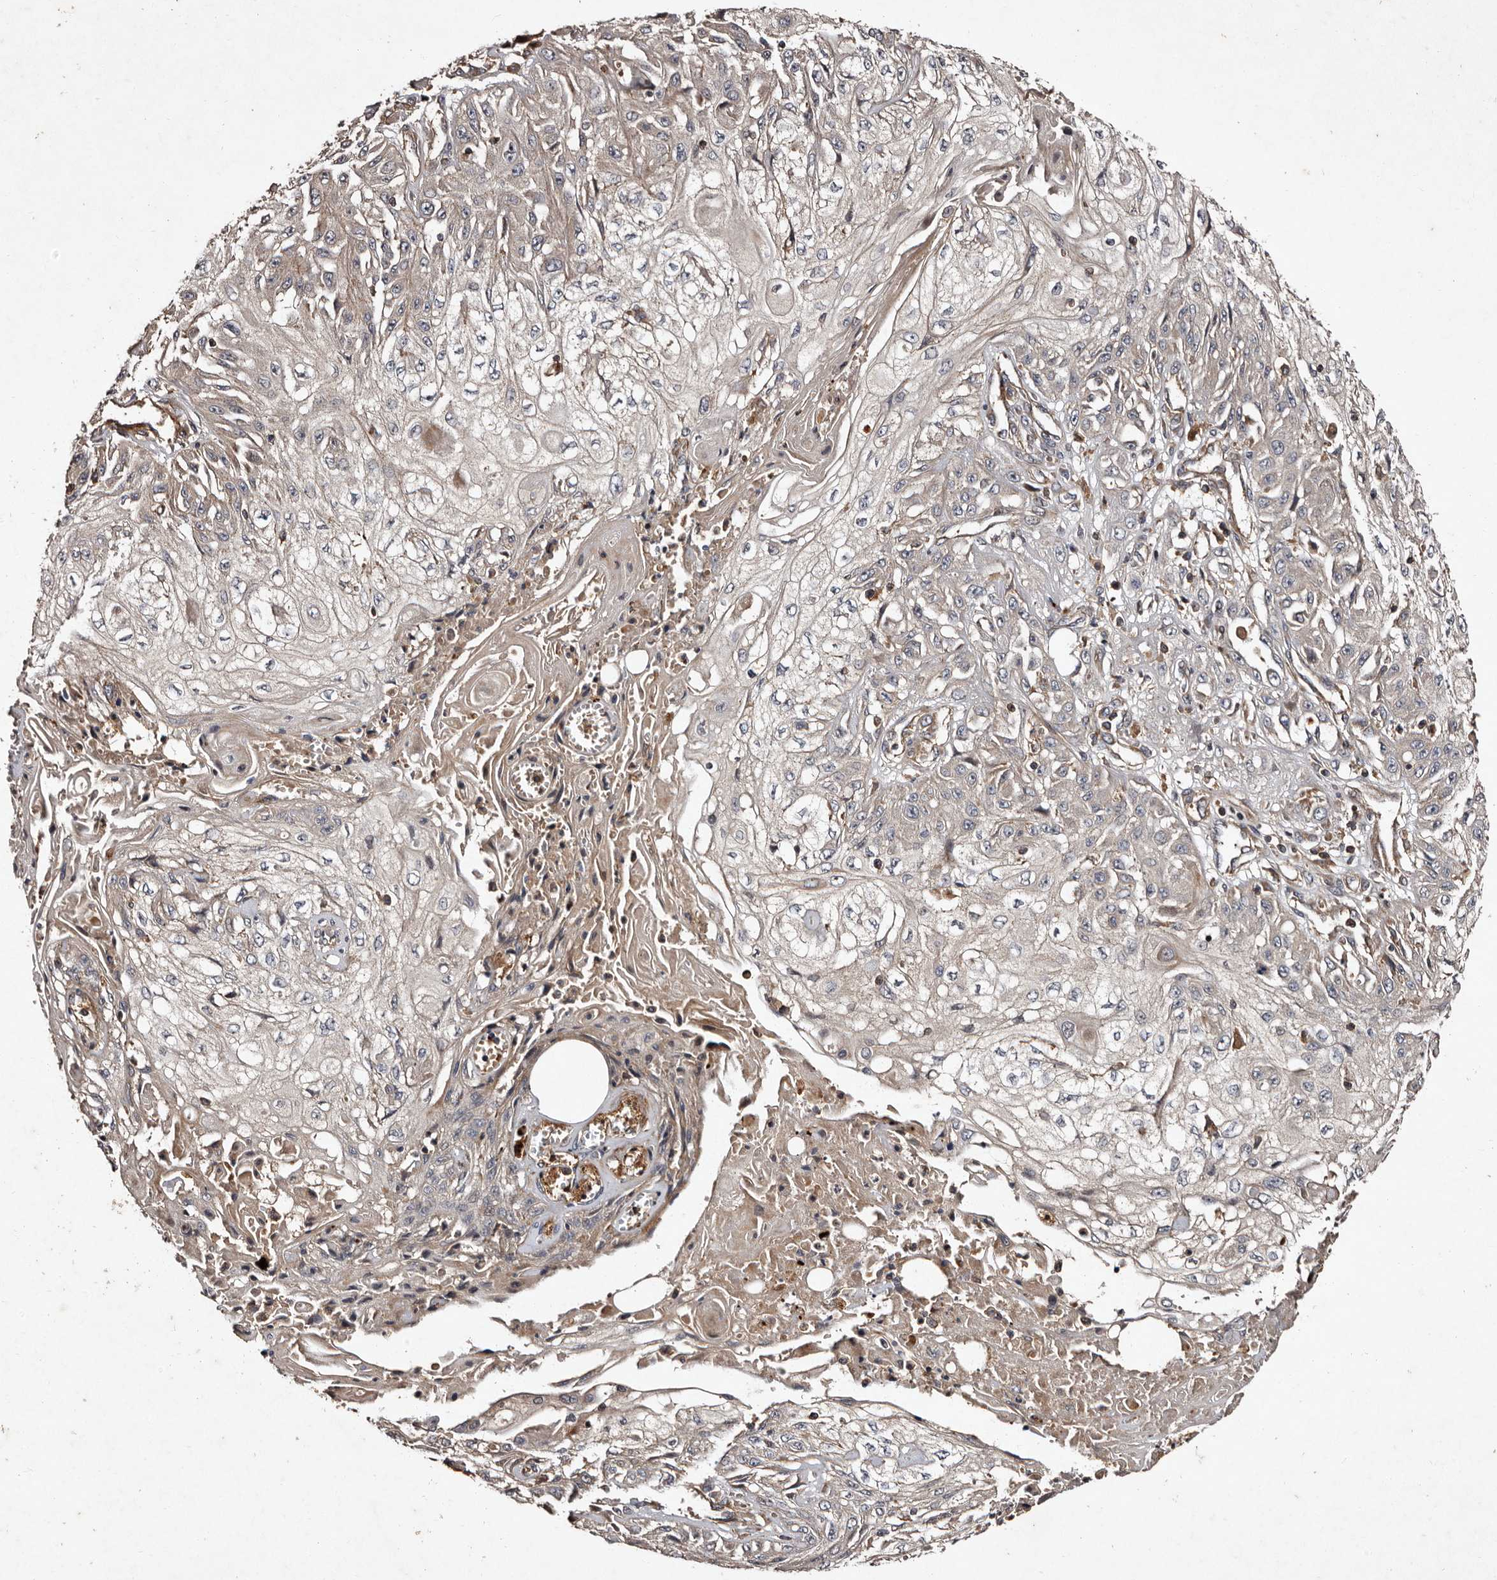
{"staining": {"intensity": "negative", "quantity": "none", "location": "none"}, "tissue": "skin cancer", "cell_type": "Tumor cells", "image_type": "cancer", "snomed": [{"axis": "morphology", "description": "Squamous cell carcinoma, NOS"}, {"axis": "morphology", "description": "Squamous cell carcinoma, metastatic, NOS"}, {"axis": "topography", "description": "Skin"}, {"axis": "topography", "description": "Lymph node"}], "caption": "Protein analysis of skin cancer shows no significant positivity in tumor cells.", "gene": "PRKD3", "patient": {"sex": "male", "age": 75}}